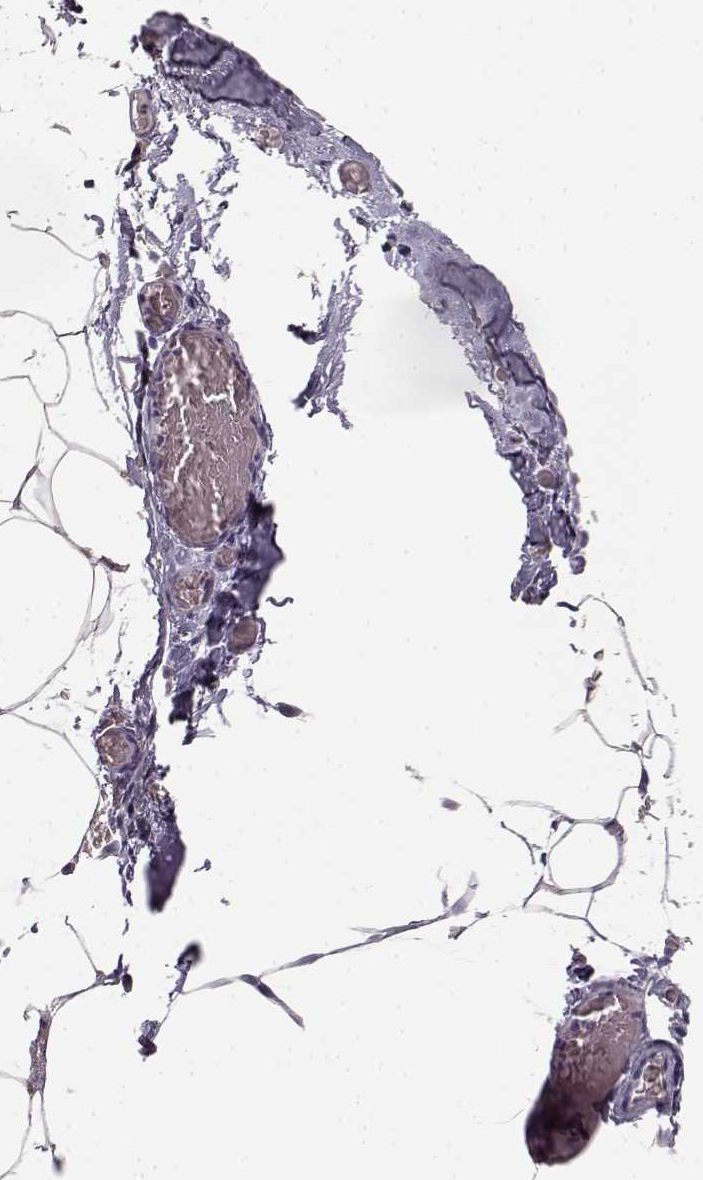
{"staining": {"intensity": "negative", "quantity": "none", "location": "none"}, "tissue": "adipose tissue", "cell_type": "Adipocytes", "image_type": "normal", "snomed": [{"axis": "morphology", "description": "Normal tissue, NOS"}, {"axis": "topography", "description": "Adipose tissue"}], "caption": "This is an immunohistochemistry (IHC) image of normal adipose tissue. There is no staining in adipocytes.", "gene": "GHR", "patient": {"sex": "male", "age": 57}}